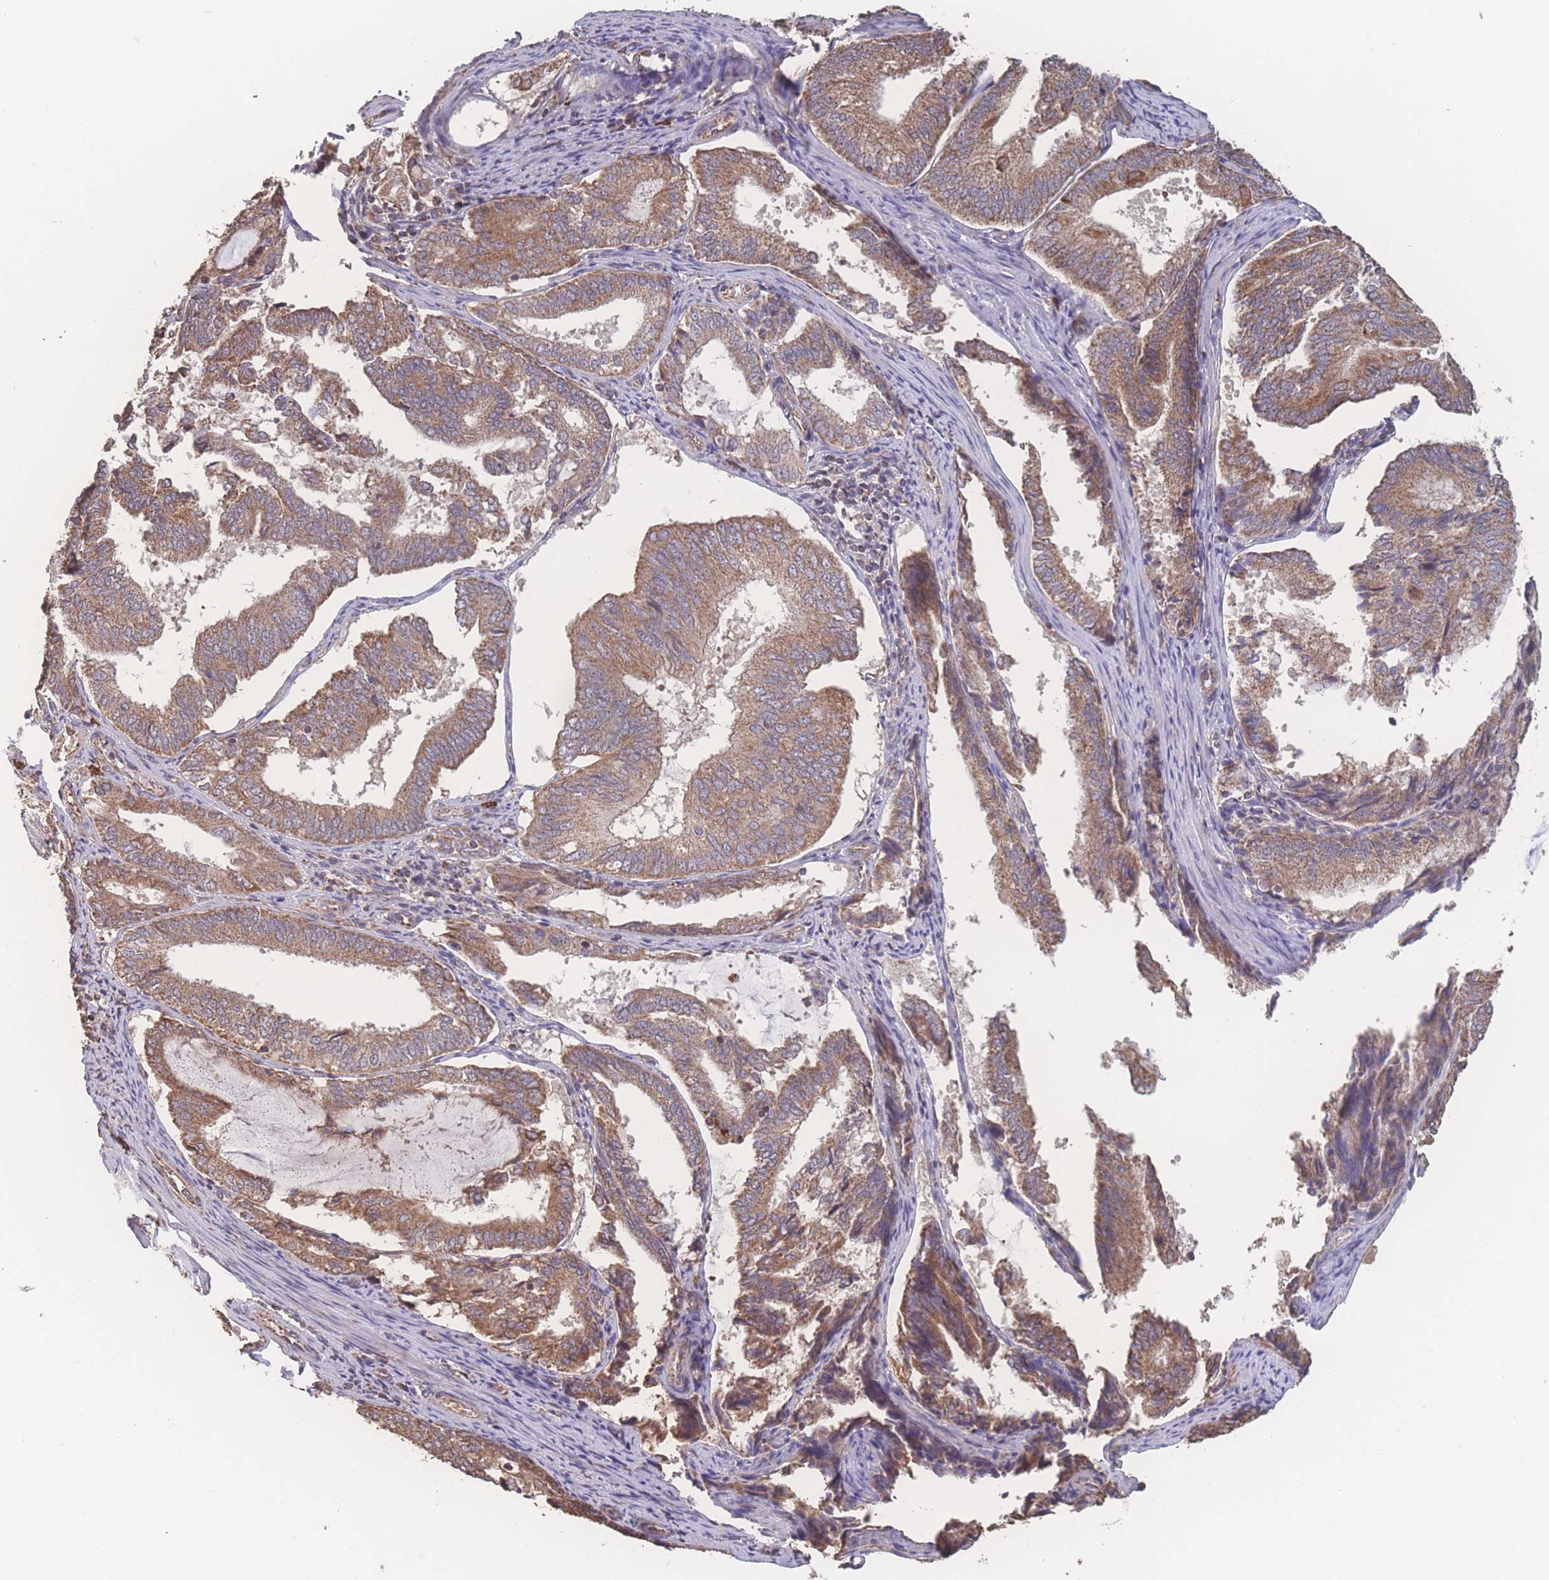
{"staining": {"intensity": "moderate", "quantity": ">75%", "location": "cytoplasmic/membranous"}, "tissue": "endometrial cancer", "cell_type": "Tumor cells", "image_type": "cancer", "snomed": [{"axis": "morphology", "description": "Adenocarcinoma, NOS"}, {"axis": "topography", "description": "Endometrium"}], "caption": "Moderate cytoplasmic/membranous positivity is identified in about >75% of tumor cells in endometrial adenocarcinoma. The staining was performed using DAB (3,3'-diaminobenzidine) to visualize the protein expression in brown, while the nuclei were stained in blue with hematoxylin (Magnification: 20x).", "gene": "SGSM3", "patient": {"sex": "female", "age": 81}}